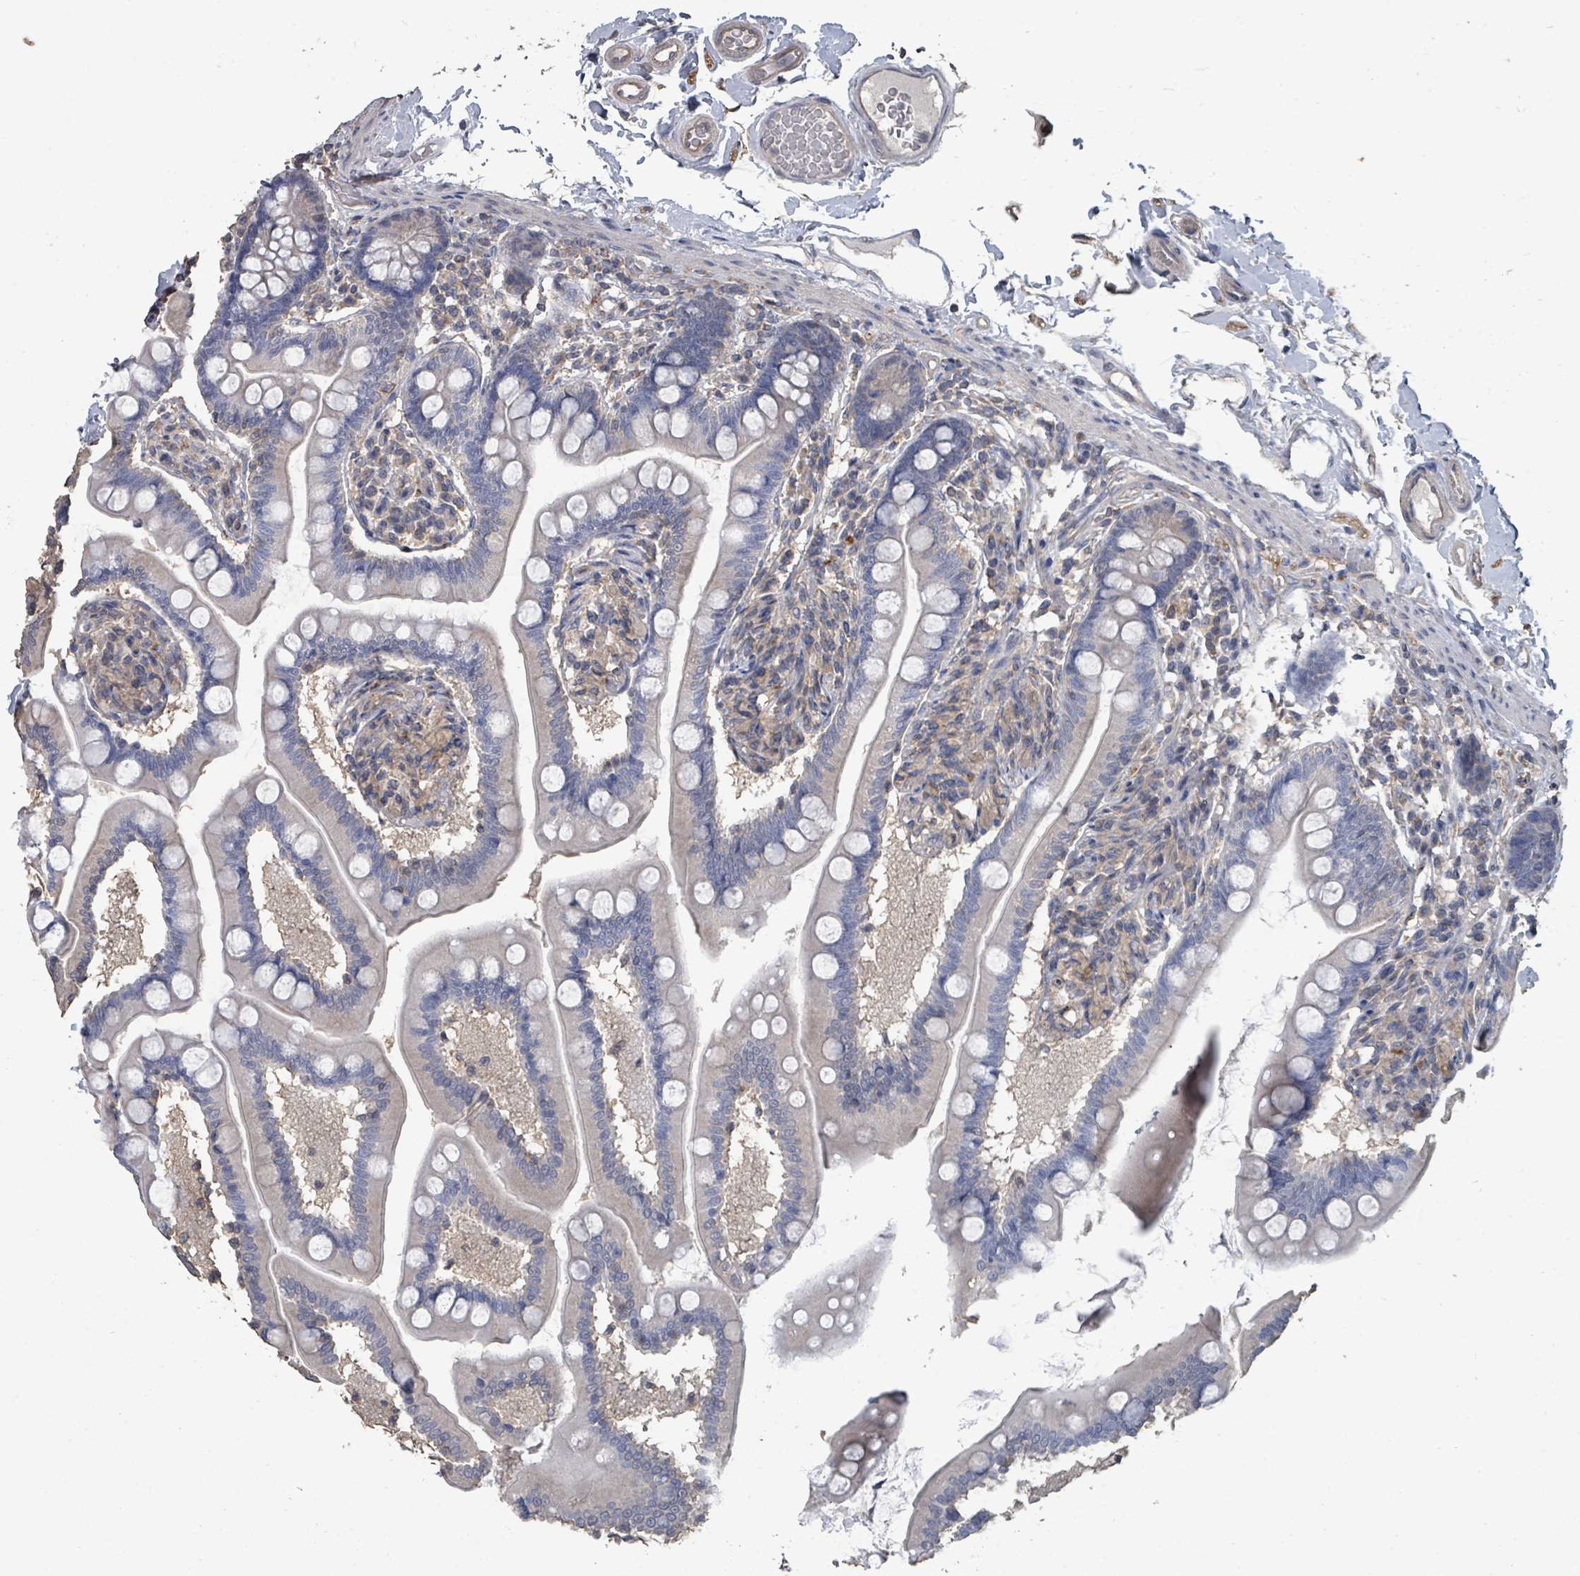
{"staining": {"intensity": "moderate", "quantity": "25%-75%", "location": "cytoplasmic/membranous"}, "tissue": "small intestine", "cell_type": "Glandular cells", "image_type": "normal", "snomed": [{"axis": "morphology", "description": "Normal tissue, NOS"}, {"axis": "topography", "description": "Small intestine"}], "caption": "IHC (DAB (3,3'-diaminobenzidine)) staining of benign small intestine exhibits moderate cytoplasmic/membranous protein expression in approximately 25%-75% of glandular cells.", "gene": "SLC9A7", "patient": {"sex": "female", "age": 64}}